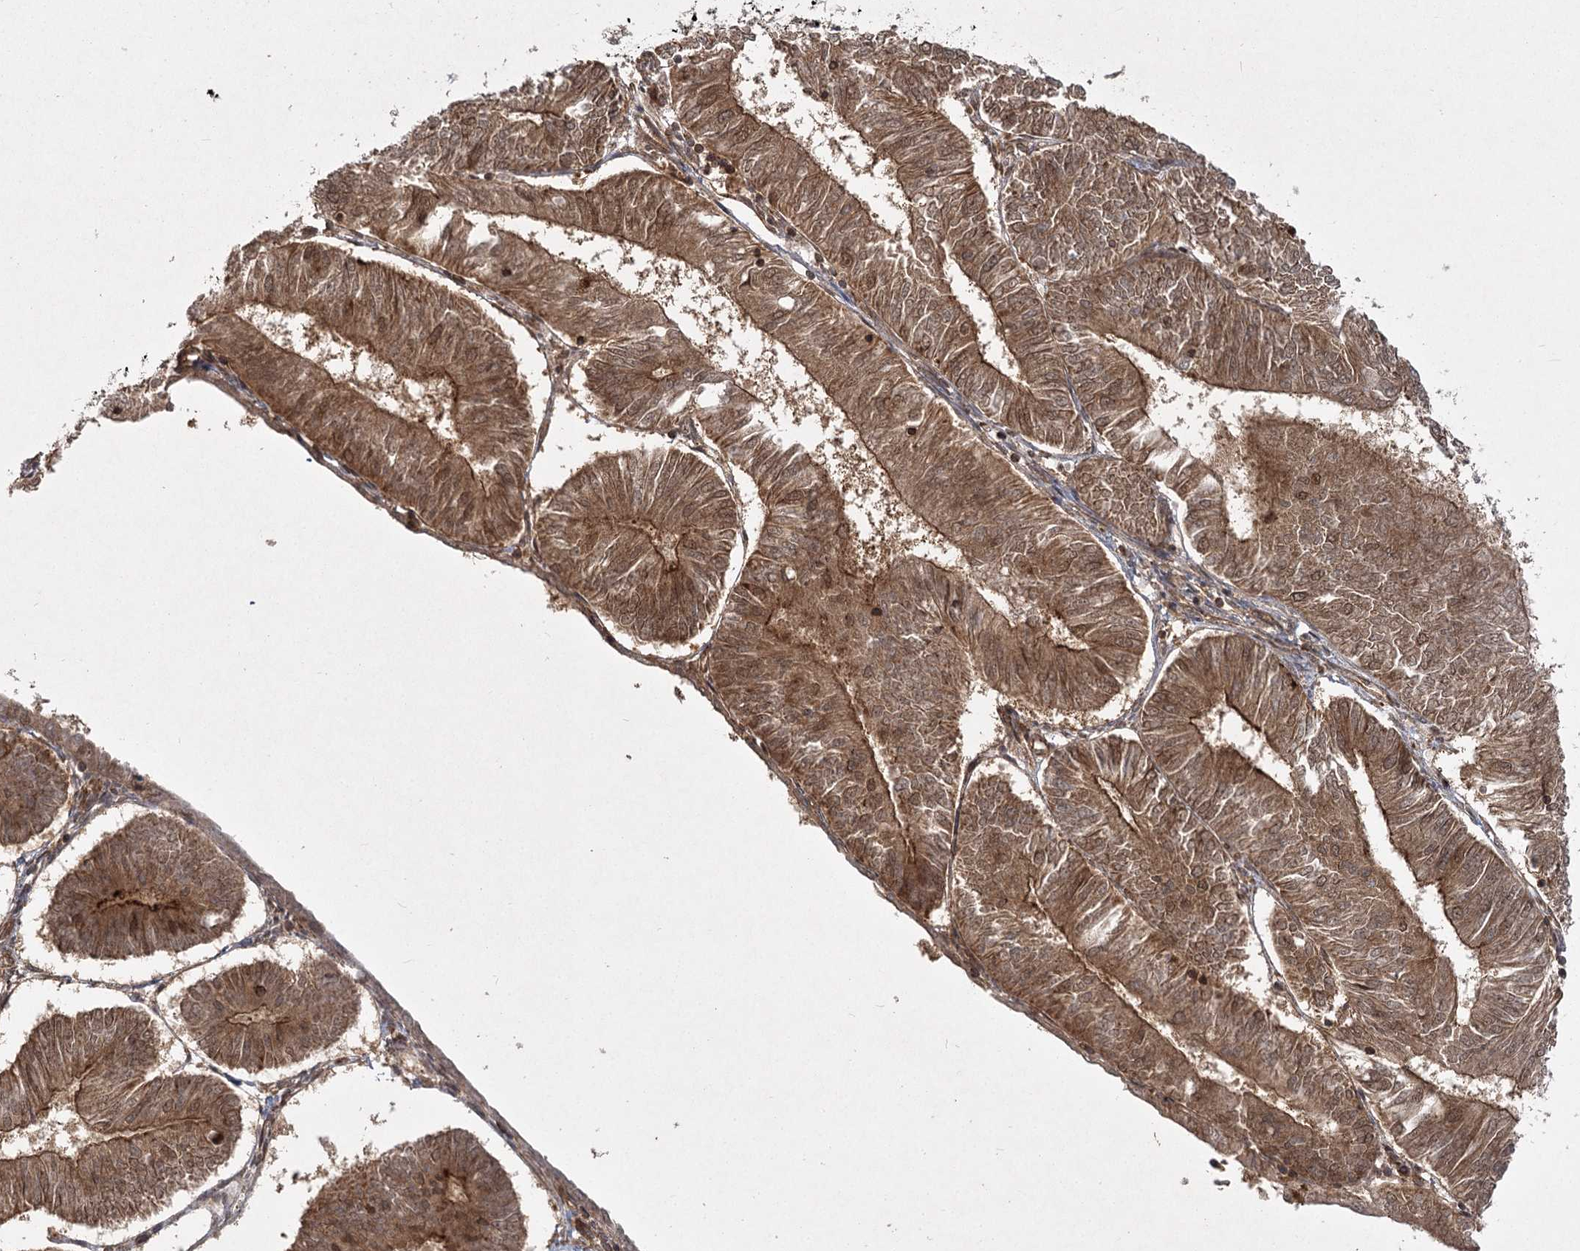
{"staining": {"intensity": "strong", "quantity": ">75%", "location": "cytoplasmic/membranous,nuclear"}, "tissue": "endometrial cancer", "cell_type": "Tumor cells", "image_type": "cancer", "snomed": [{"axis": "morphology", "description": "Adenocarcinoma, NOS"}, {"axis": "topography", "description": "Endometrium"}], "caption": "Human endometrial cancer stained with a brown dye demonstrates strong cytoplasmic/membranous and nuclear positive expression in approximately >75% of tumor cells.", "gene": "MDFIC", "patient": {"sex": "female", "age": 58}}